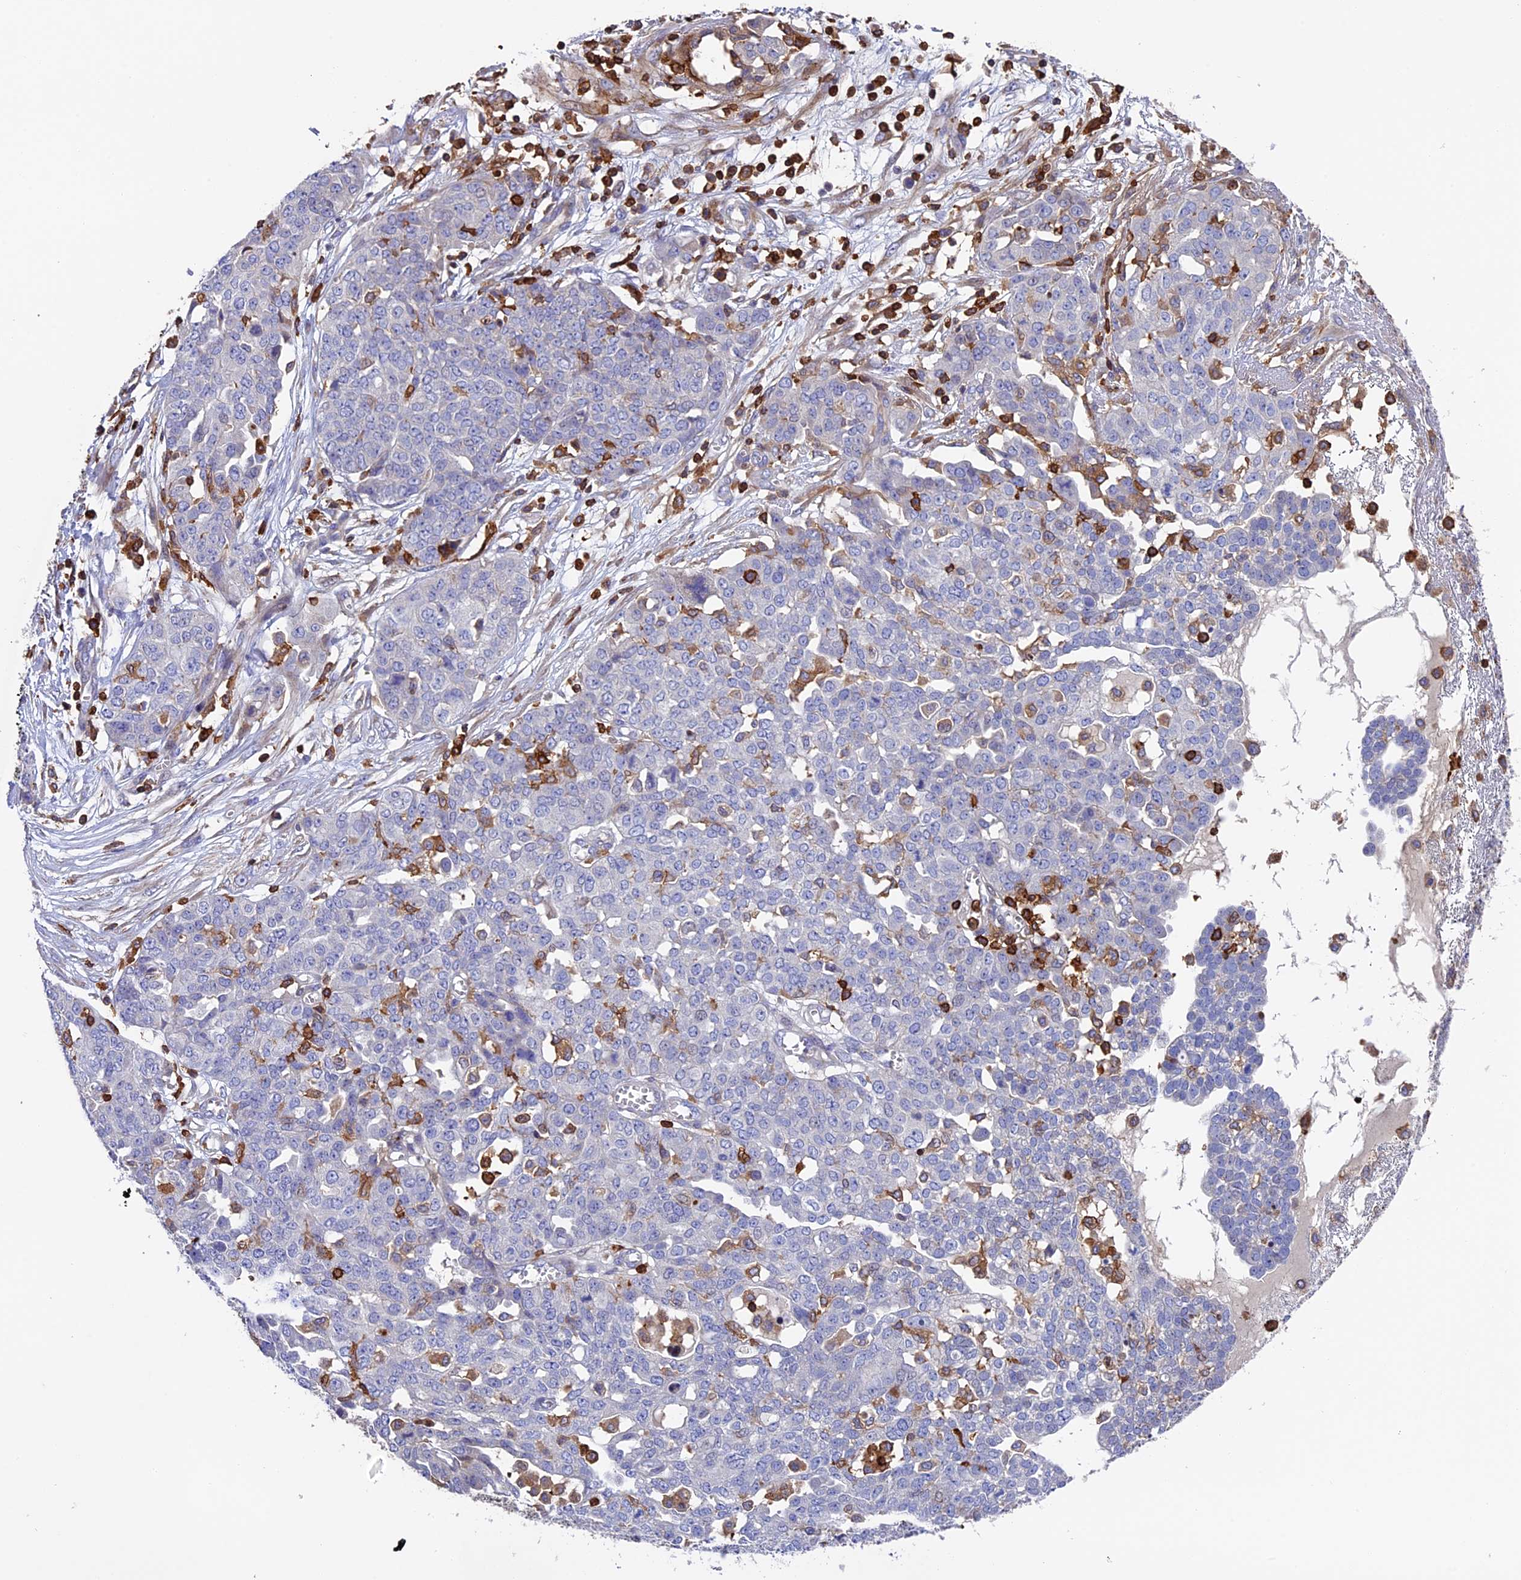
{"staining": {"intensity": "negative", "quantity": "none", "location": "none"}, "tissue": "ovarian cancer", "cell_type": "Tumor cells", "image_type": "cancer", "snomed": [{"axis": "morphology", "description": "Cystadenocarcinoma, serous, NOS"}, {"axis": "topography", "description": "Soft tissue"}, {"axis": "topography", "description": "Ovary"}], "caption": "The IHC micrograph has no significant positivity in tumor cells of ovarian cancer tissue.", "gene": "ADAT1", "patient": {"sex": "female", "age": 57}}